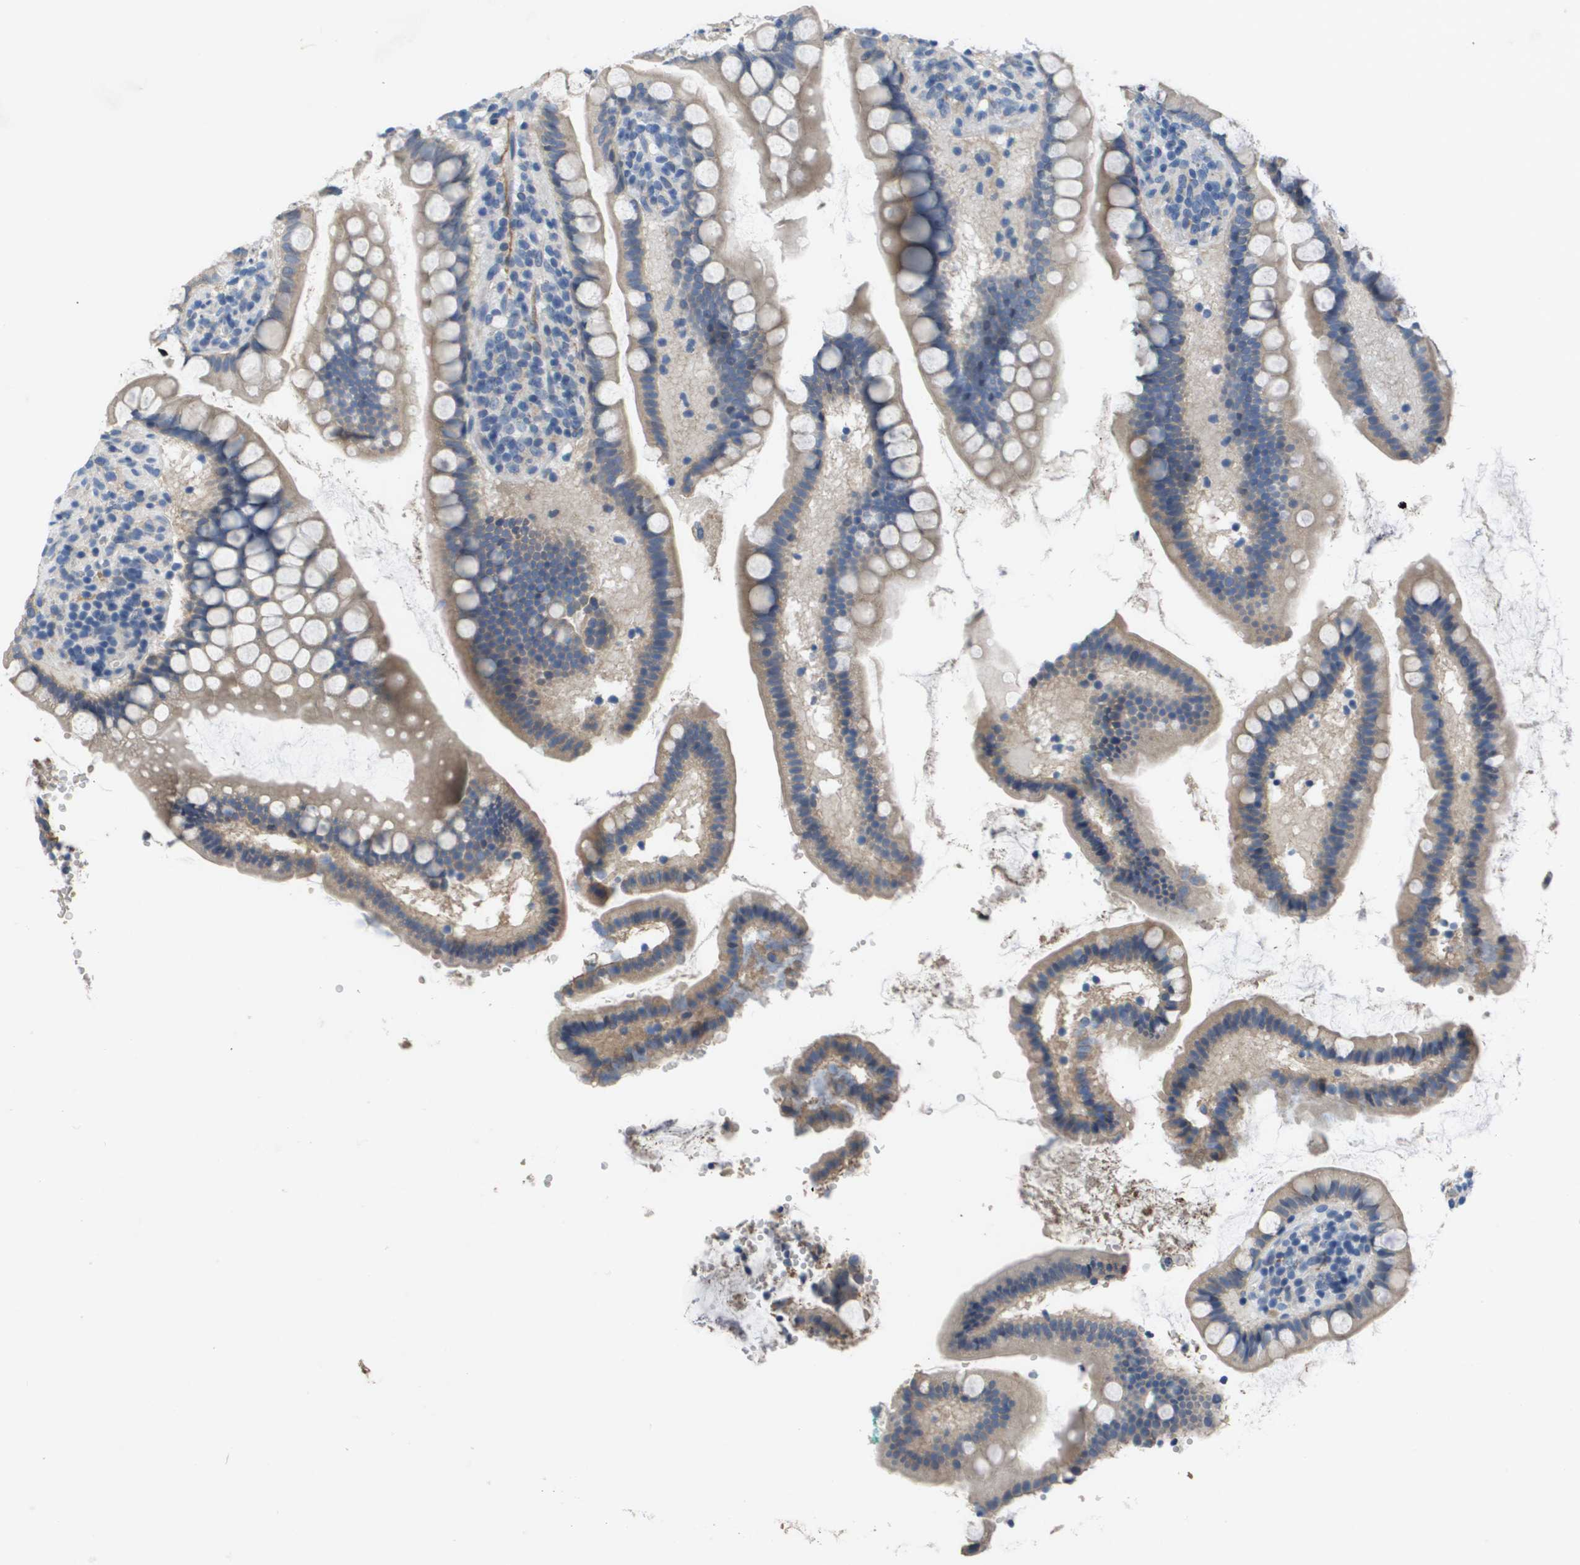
{"staining": {"intensity": "weak", "quantity": "25%-75%", "location": "cytoplasmic/membranous"}, "tissue": "small intestine", "cell_type": "Glandular cells", "image_type": "normal", "snomed": [{"axis": "morphology", "description": "Normal tissue, NOS"}, {"axis": "topography", "description": "Small intestine"}], "caption": "Protein analysis of benign small intestine demonstrates weak cytoplasmic/membranous staining in about 25%-75% of glandular cells.", "gene": "NCS1", "patient": {"sex": "female", "age": 84}}